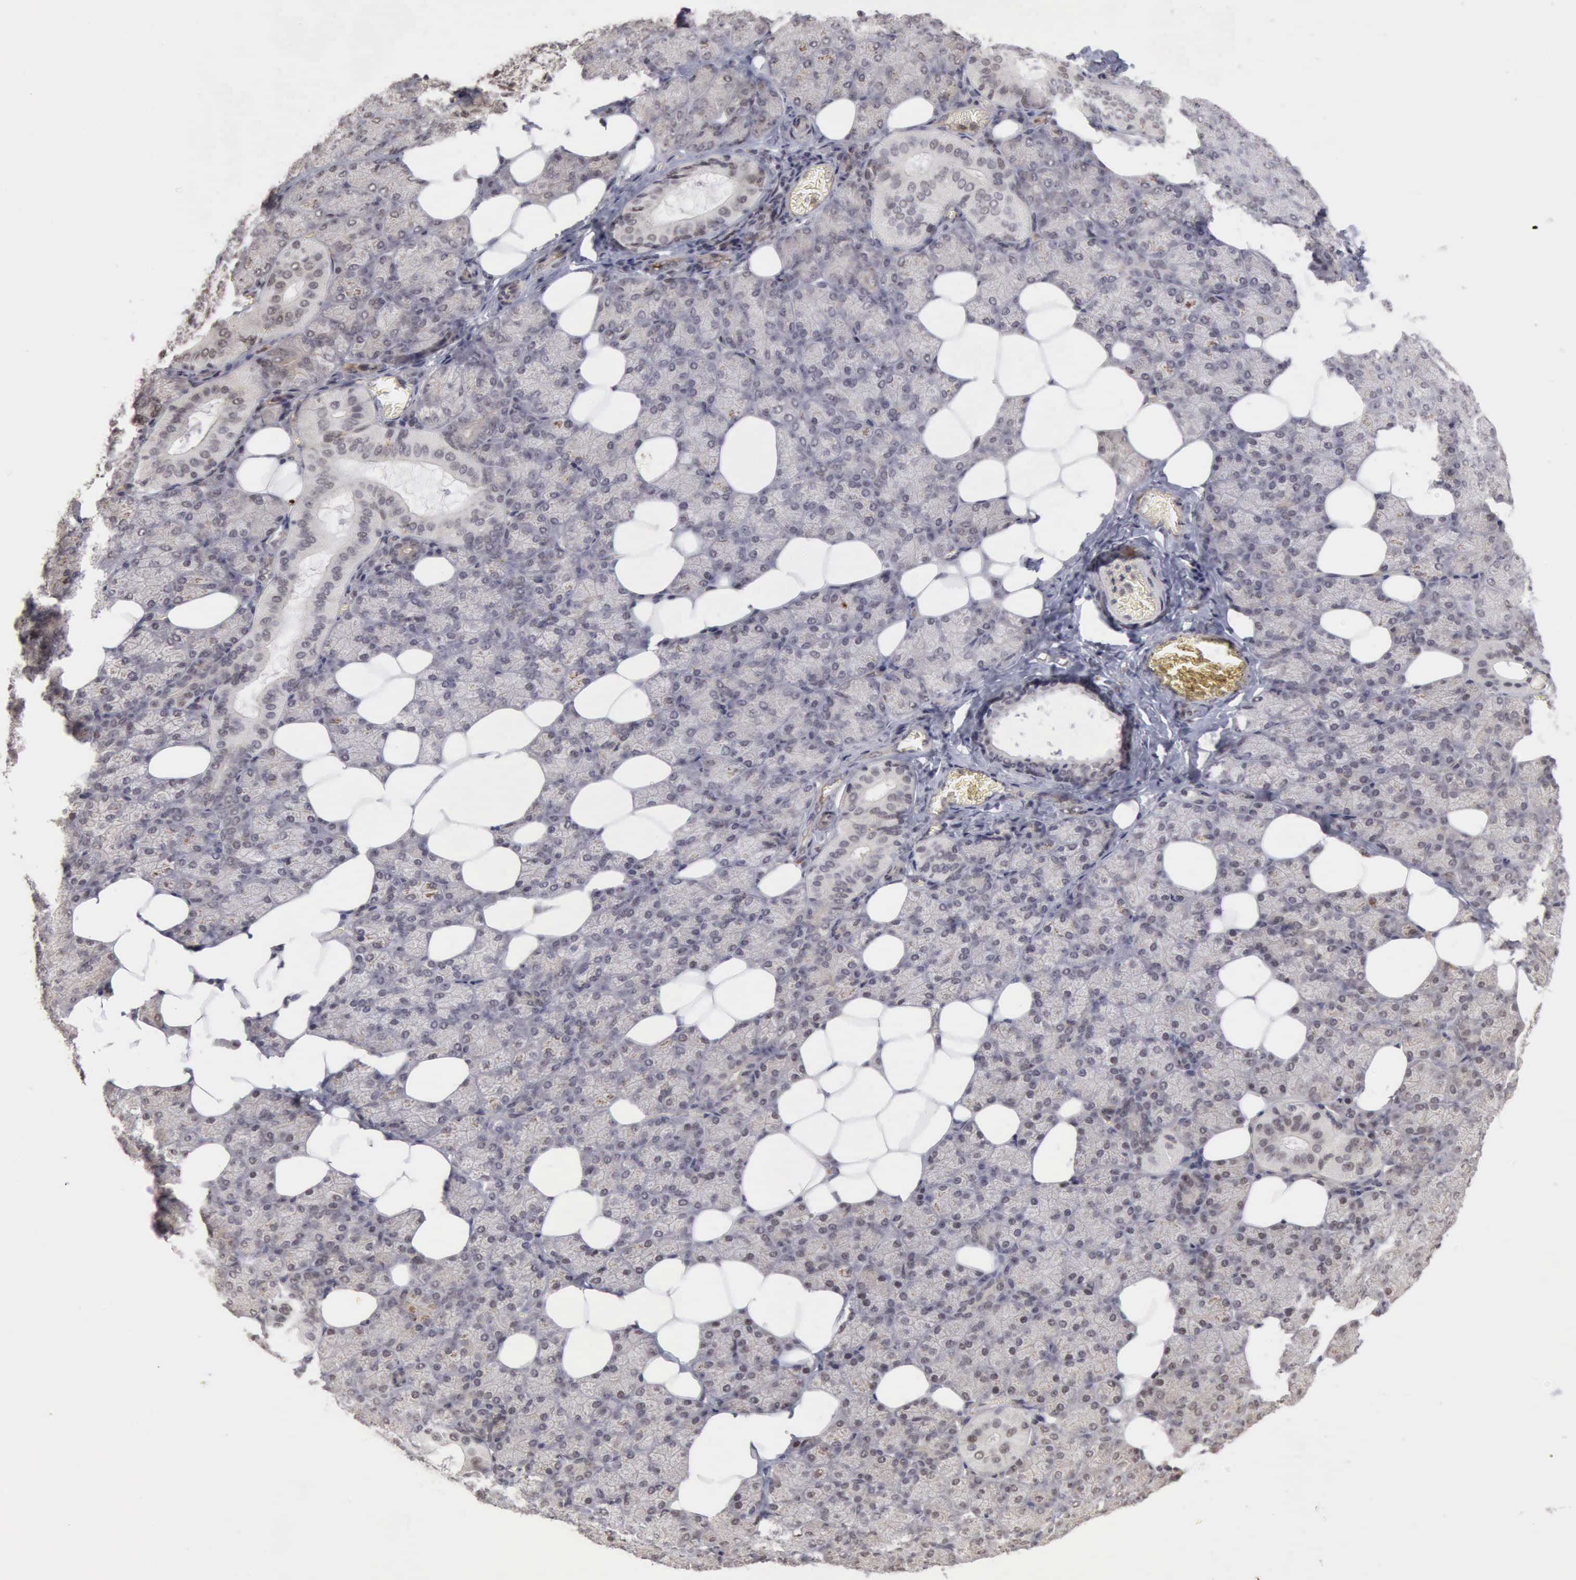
{"staining": {"intensity": "weak", "quantity": ">75%", "location": "cytoplasmic/membranous,nuclear"}, "tissue": "salivary gland", "cell_type": "Glandular cells", "image_type": "normal", "snomed": [{"axis": "morphology", "description": "Normal tissue, NOS"}, {"axis": "topography", "description": "Lymph node"}, {"axis": "topography", "description": "Salivary gland"}], "caption": "High-magnification brightfield microscopy of benign salivary gland stained with DAB (brown) and counterstained with hematoxylin (blue). glandular cells exhibit weak cytoplasmic/membranous,nuclear expression is seen in approximately>75% of cells. The protein of interest is stained brown, and the nuclei are stained in blue (DAB (3,3'-diaminobenzidine) IHC with brightfield microscopy, high magnification).", "gene": "CDKN2A", "patient": {"sex": "male", "age": 8}}